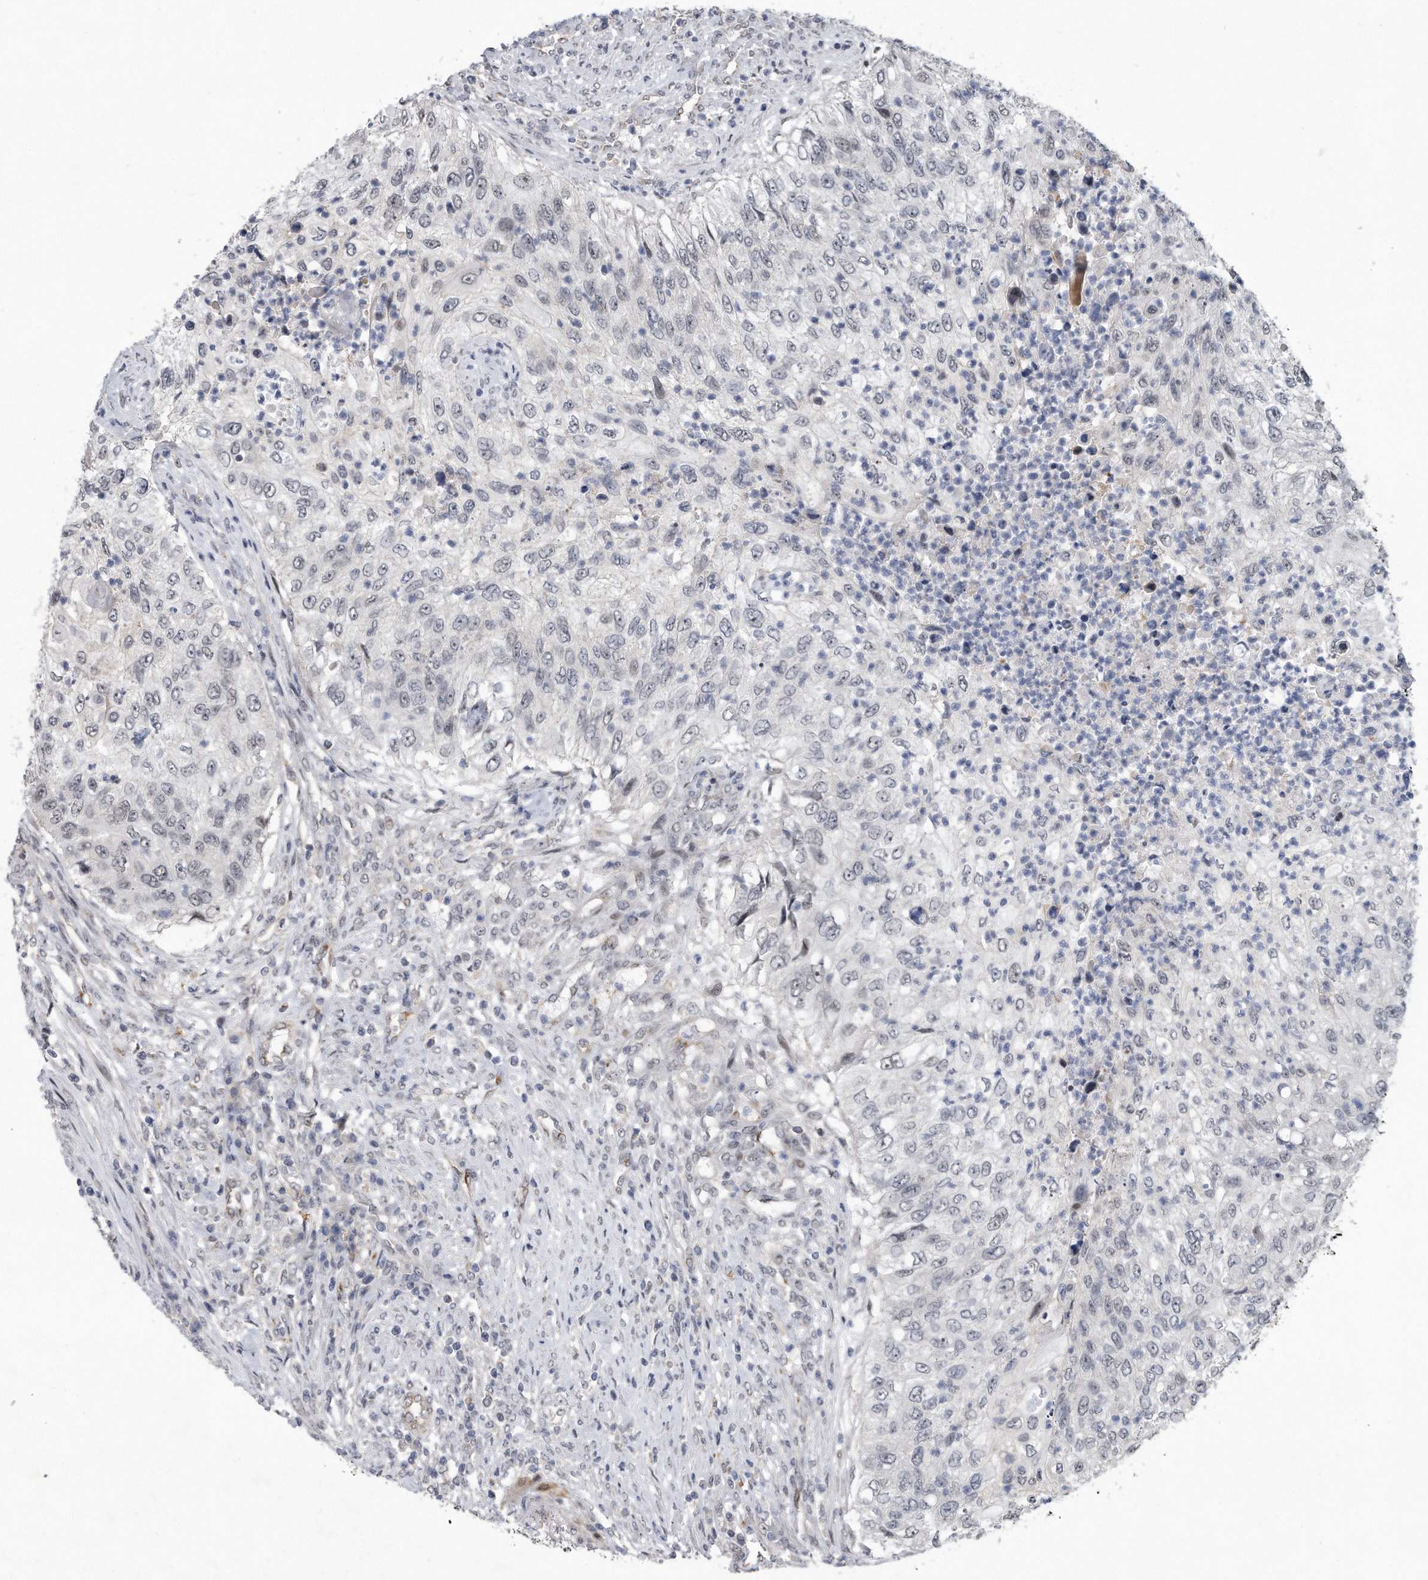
{"staining": {"intensity": "negative", "quantity": "none", "location": "none"}, "tissue": "urothelial cancer", "cell_type": "Tumor cells", "image_type": "cancer", "snomed": [{"axis": "morphology", "description": "Urothelial carcinoma, High grade"}, {"axis": "topography", "description": "Urinary bladder"}], "caption": "Tumor cells show no significant positivity in urothelial cancer.", "gene": "PGBD2", "patient": {"sex": "female", "age": 60}}